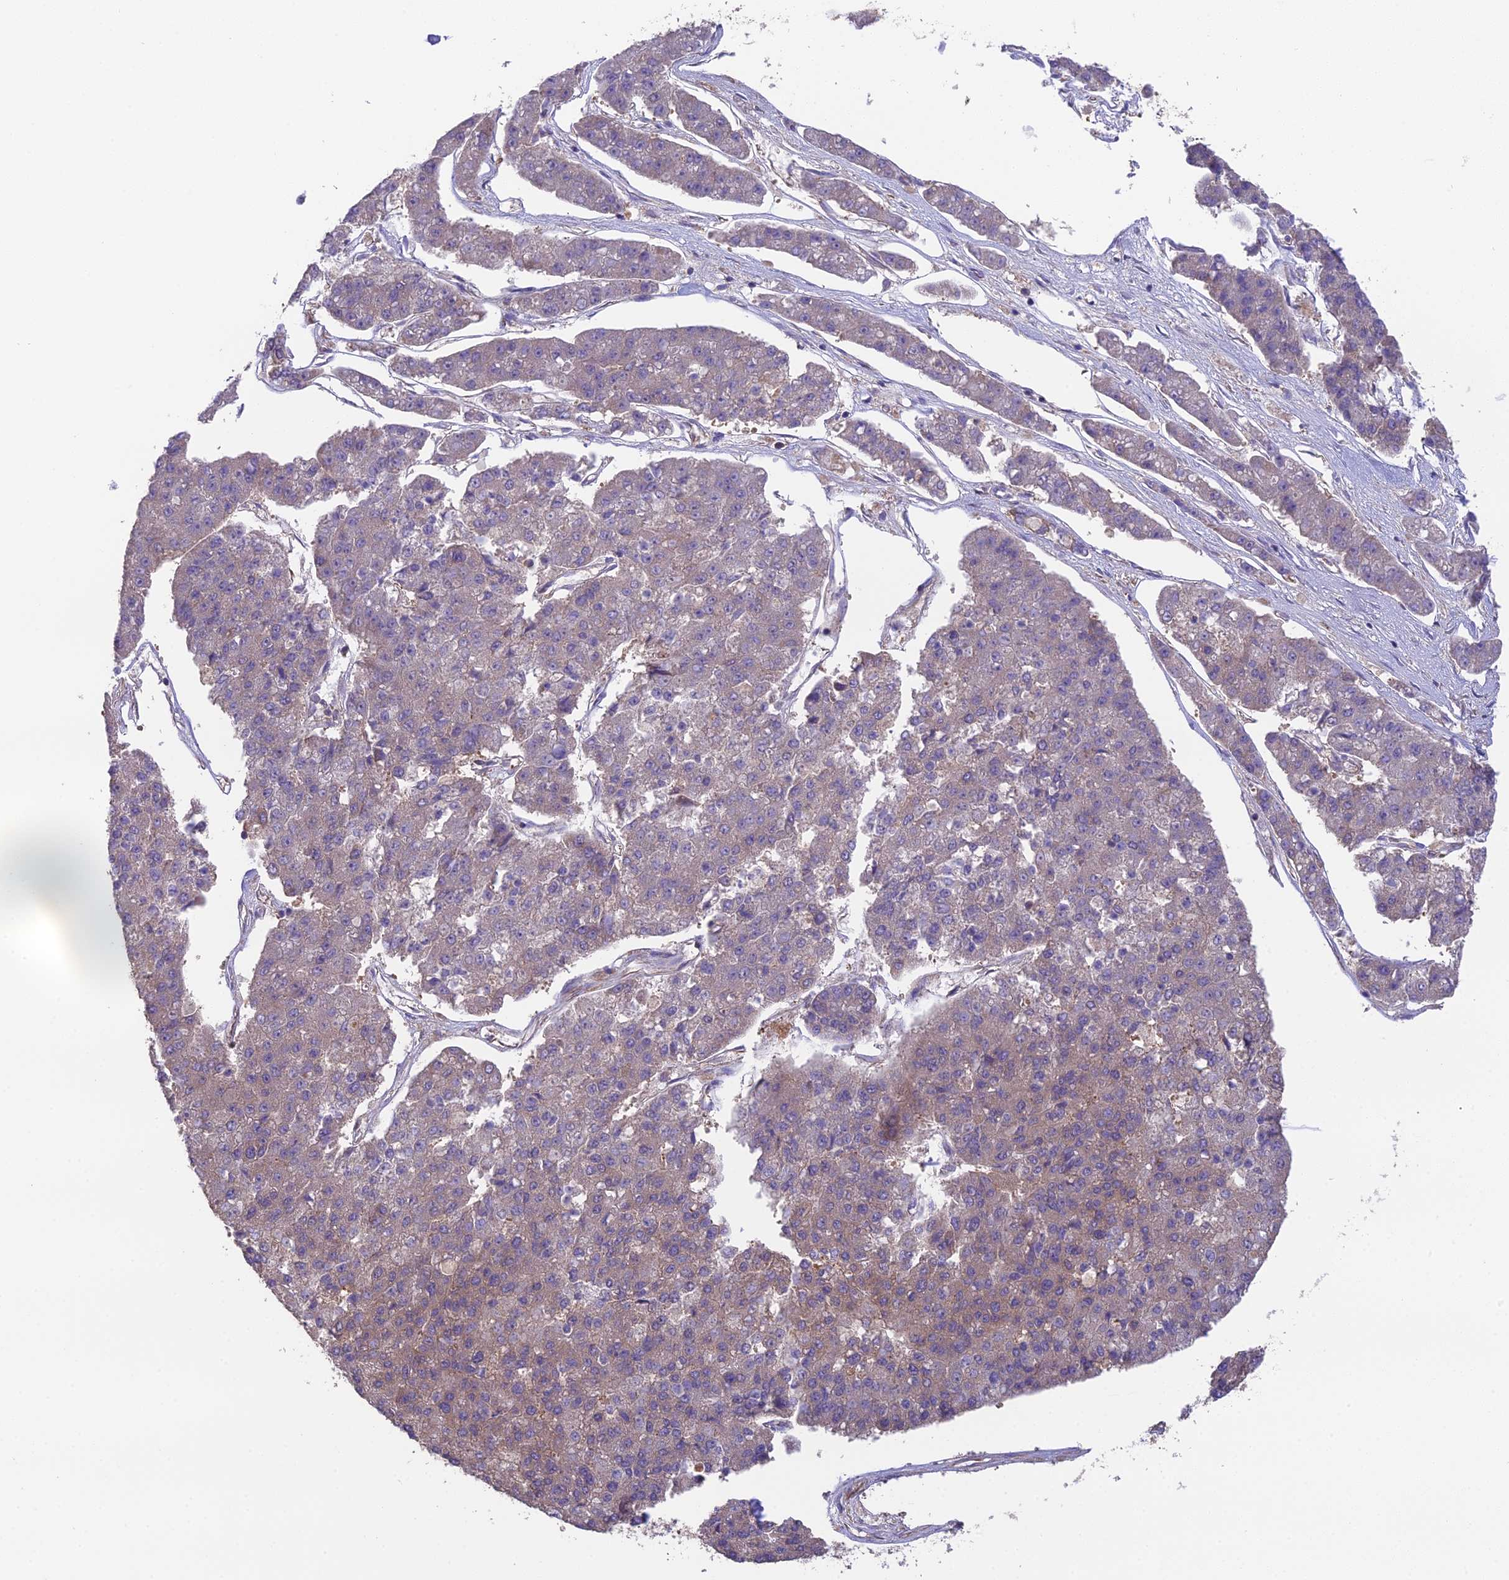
{"staining": {"intensity": "weak", "quantity": "25%-75%", "location": "cytoplasmic/membranous"}, "tissue": "pancreatic cancer", "cell_type": "Tumor cells", "image_type": "cancer", "snomed": [{"axis": "morphology", "description": "Adenocarcinoma, NOS"}, {"axis": "topography", "description": "Pancreas"}], "caption": "A photomicrograph of pancreatic adenocarcinoma stained for a protein exhibits weak cytoplasmic/membranous brown staining in tumor cells. The staining was performed using DAB, with brown indicating positive protein expression. Nuclei are stained blue with hematoxylin.", "gene": "BLOC1S4", "patient": {"sex": "male", "age": 50}}